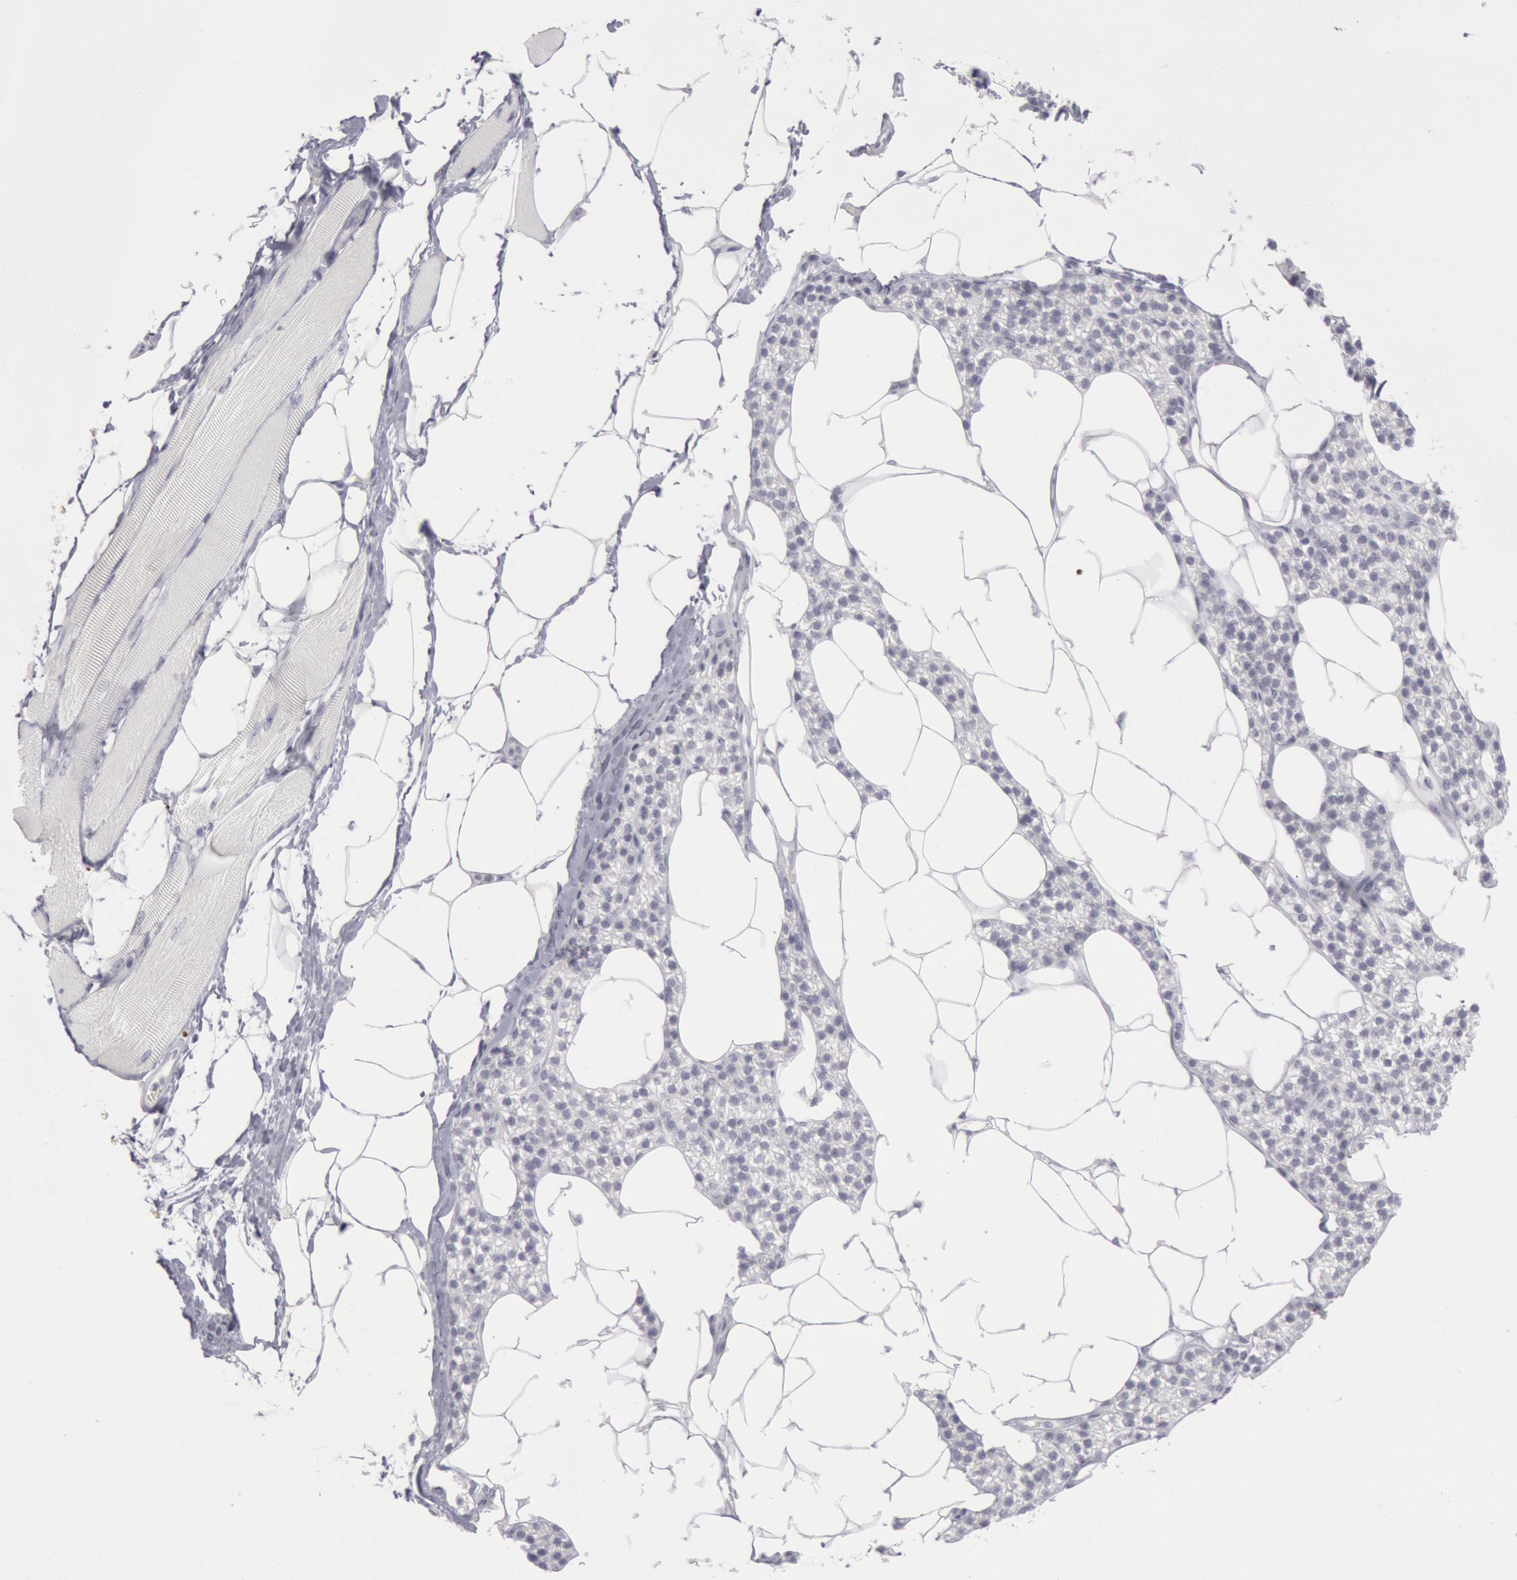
{"staining": {"intensity": "negative", "quantity": "none", "location": "none"}, "tissue": "skeletal muscle", "cell_type": "Myocytes", "image_type": "normal", "snomed": [{"axis": "morphology", "description": "Normal tissue, NOS"}, {"axis": "topography", "description": "Skeletal muscle"}, {"axis": "topography", "description": "Parathyroid gland"}], "caption": "Myocytes are negative for brown protein staining in unremarkable skeletal muscle. (Brightfield microscopy of DAB immunohistochemistry at high magnification).", "gene": "KRT16", "patient": {"sex": "female", "age": 37}}